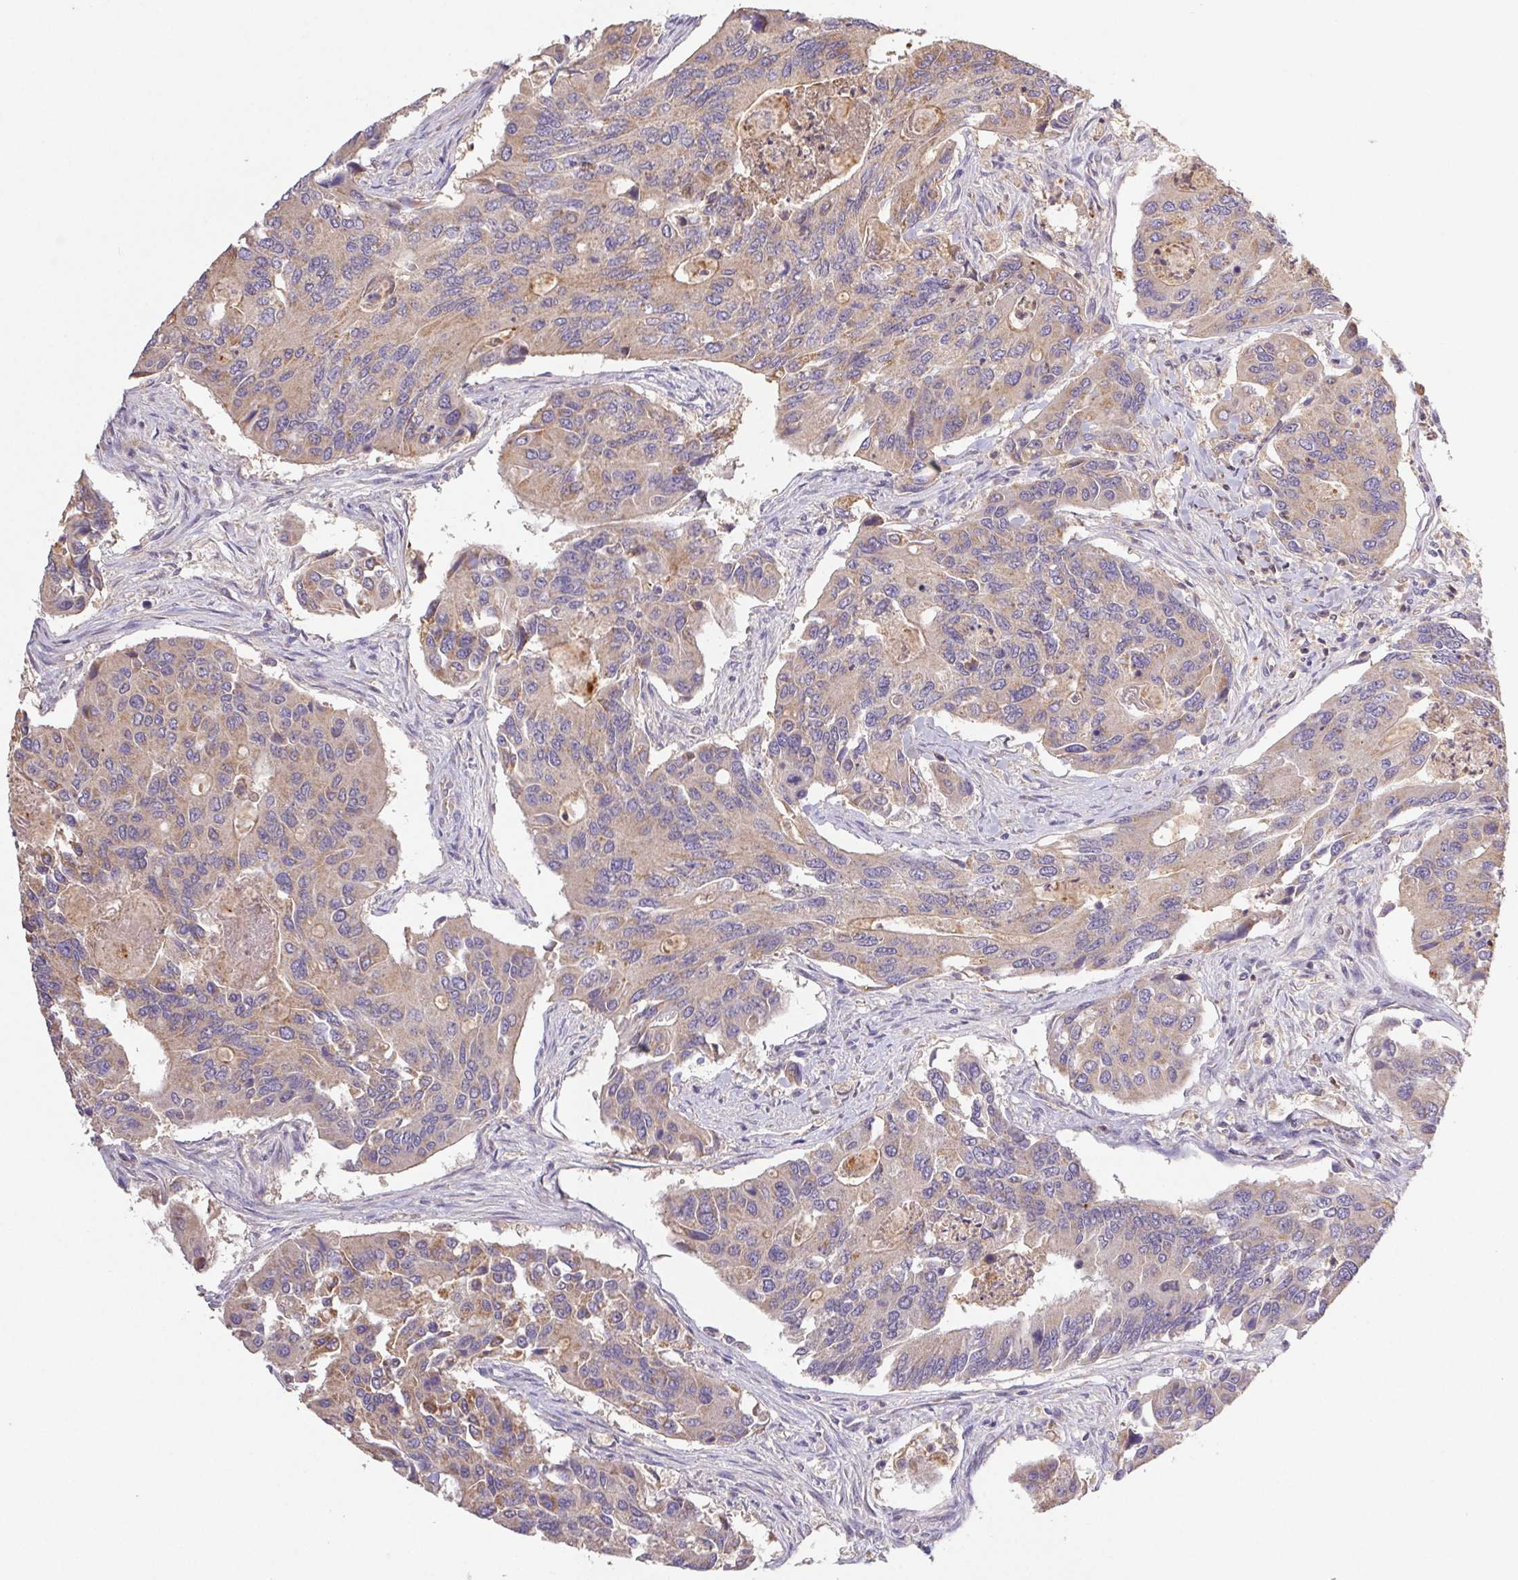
{"staining": {"intensity": "weak", "quantity": ">75%", "location": "cytoplasmic/membranous"}, "tissue": "colorectal cancer", "cell_type": "Tumor cells", "image_type": "cancer", "snomed": [{"axis": "morphology", "description": "Adenocarcinoma, NOS"}, {"axis": "topography", "description": "Colon"}], "caption": "Colorectal cancer stained with a protein marker exhibits weak staining in tumor cells.", "gene": "RAB11A", "patient": {"sex": "female", "age": 67}}